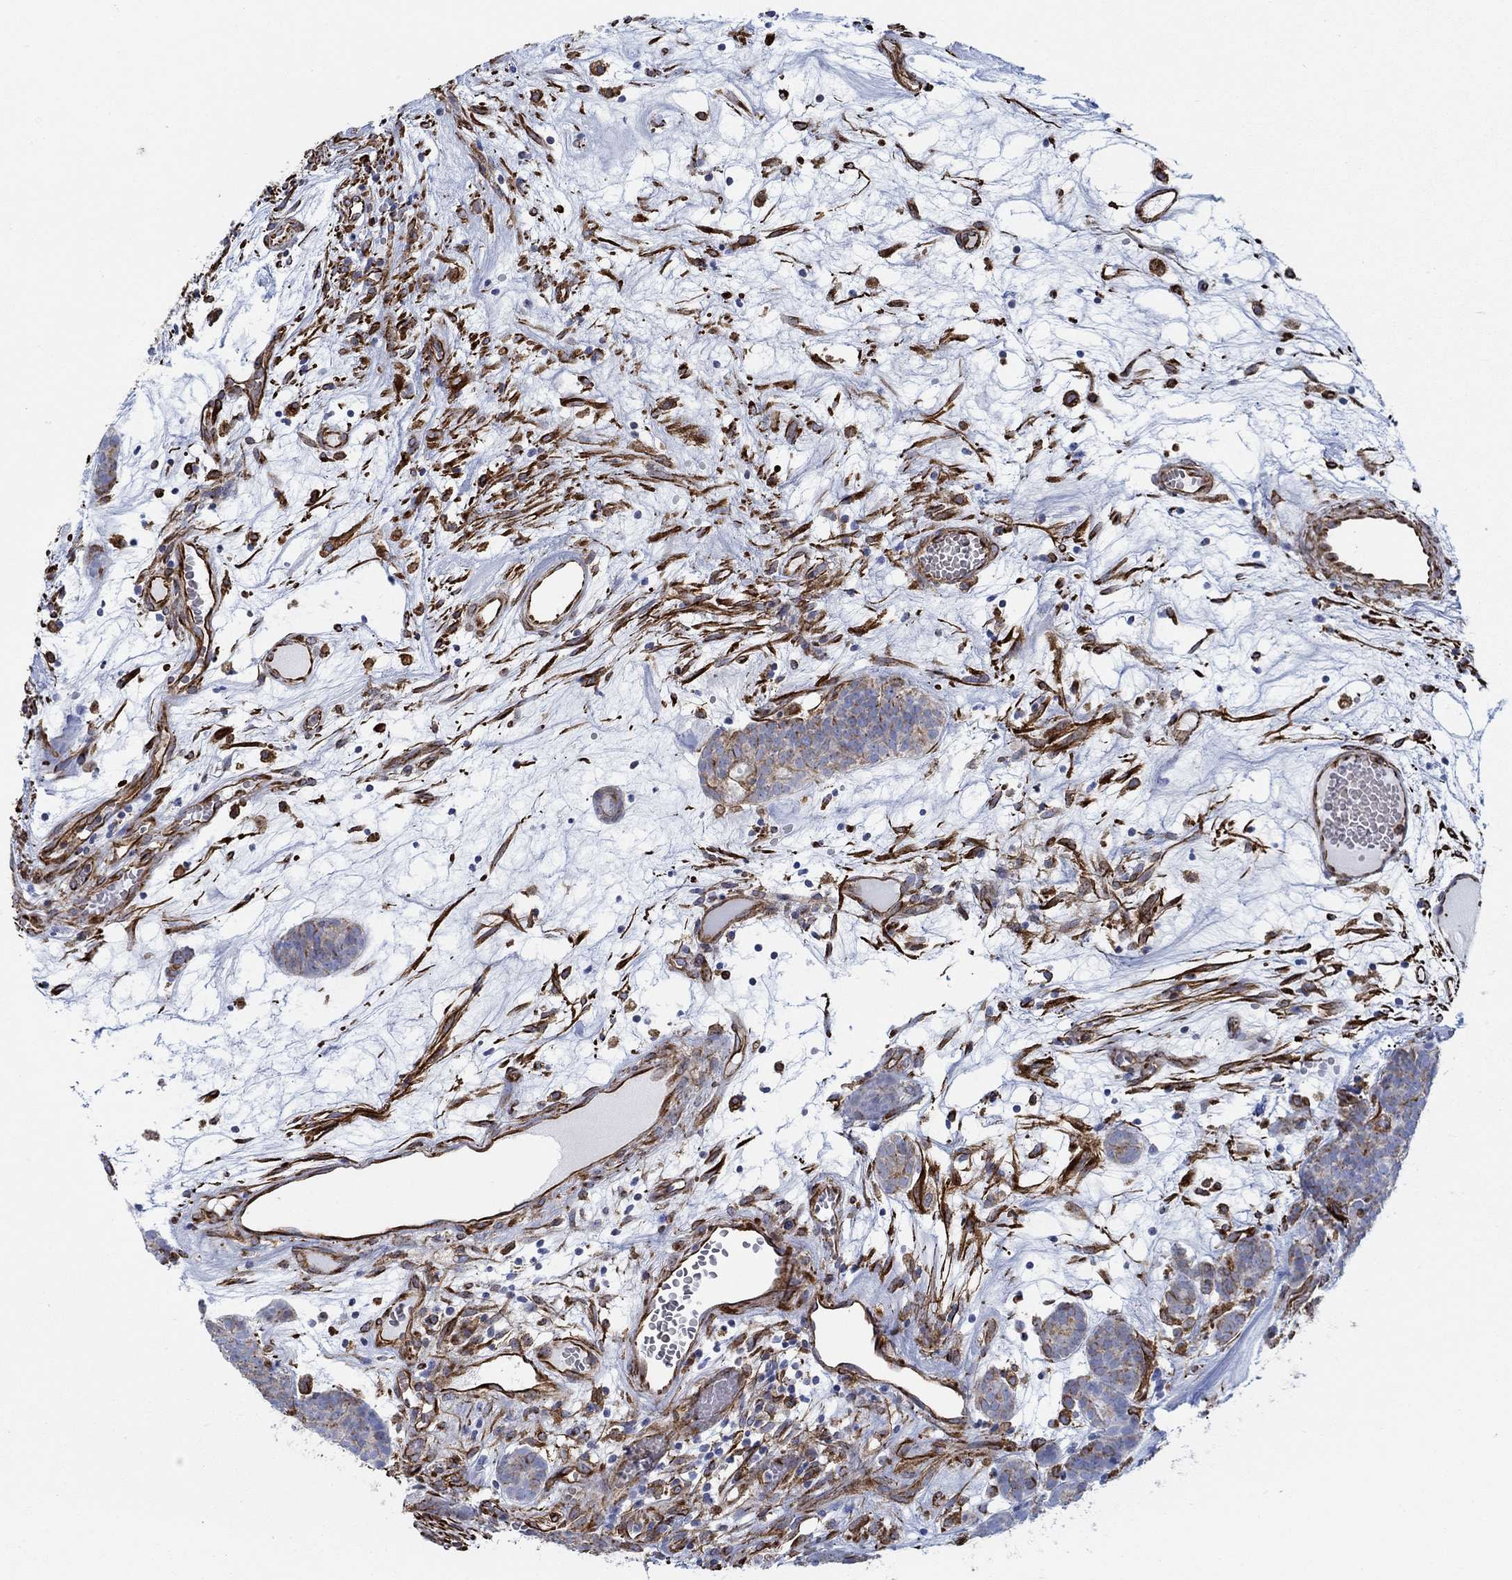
{"staining": {"intensity": "strong", "quantity": "<25%", "location": "cytoplasmic/membranous"}, "tissue": "head and neck cancer", "cell_type": "Tumor cells", "image_type": "cancer", "snomed": [{"axis": "morphology", "description": "Adenocarcinoma, NOS"}, {"axis": "topography", "description": "Head-Neck"}], "caption": "Immunohistochemical staining of head and neck cancer (adenocarcinoma) reveals medium levels of strong cytoplasmic/membranous protein expression in approximately <25% of tumor cells.", "gene": "STC2", "patient": {"sex": "female", "age": 81}}